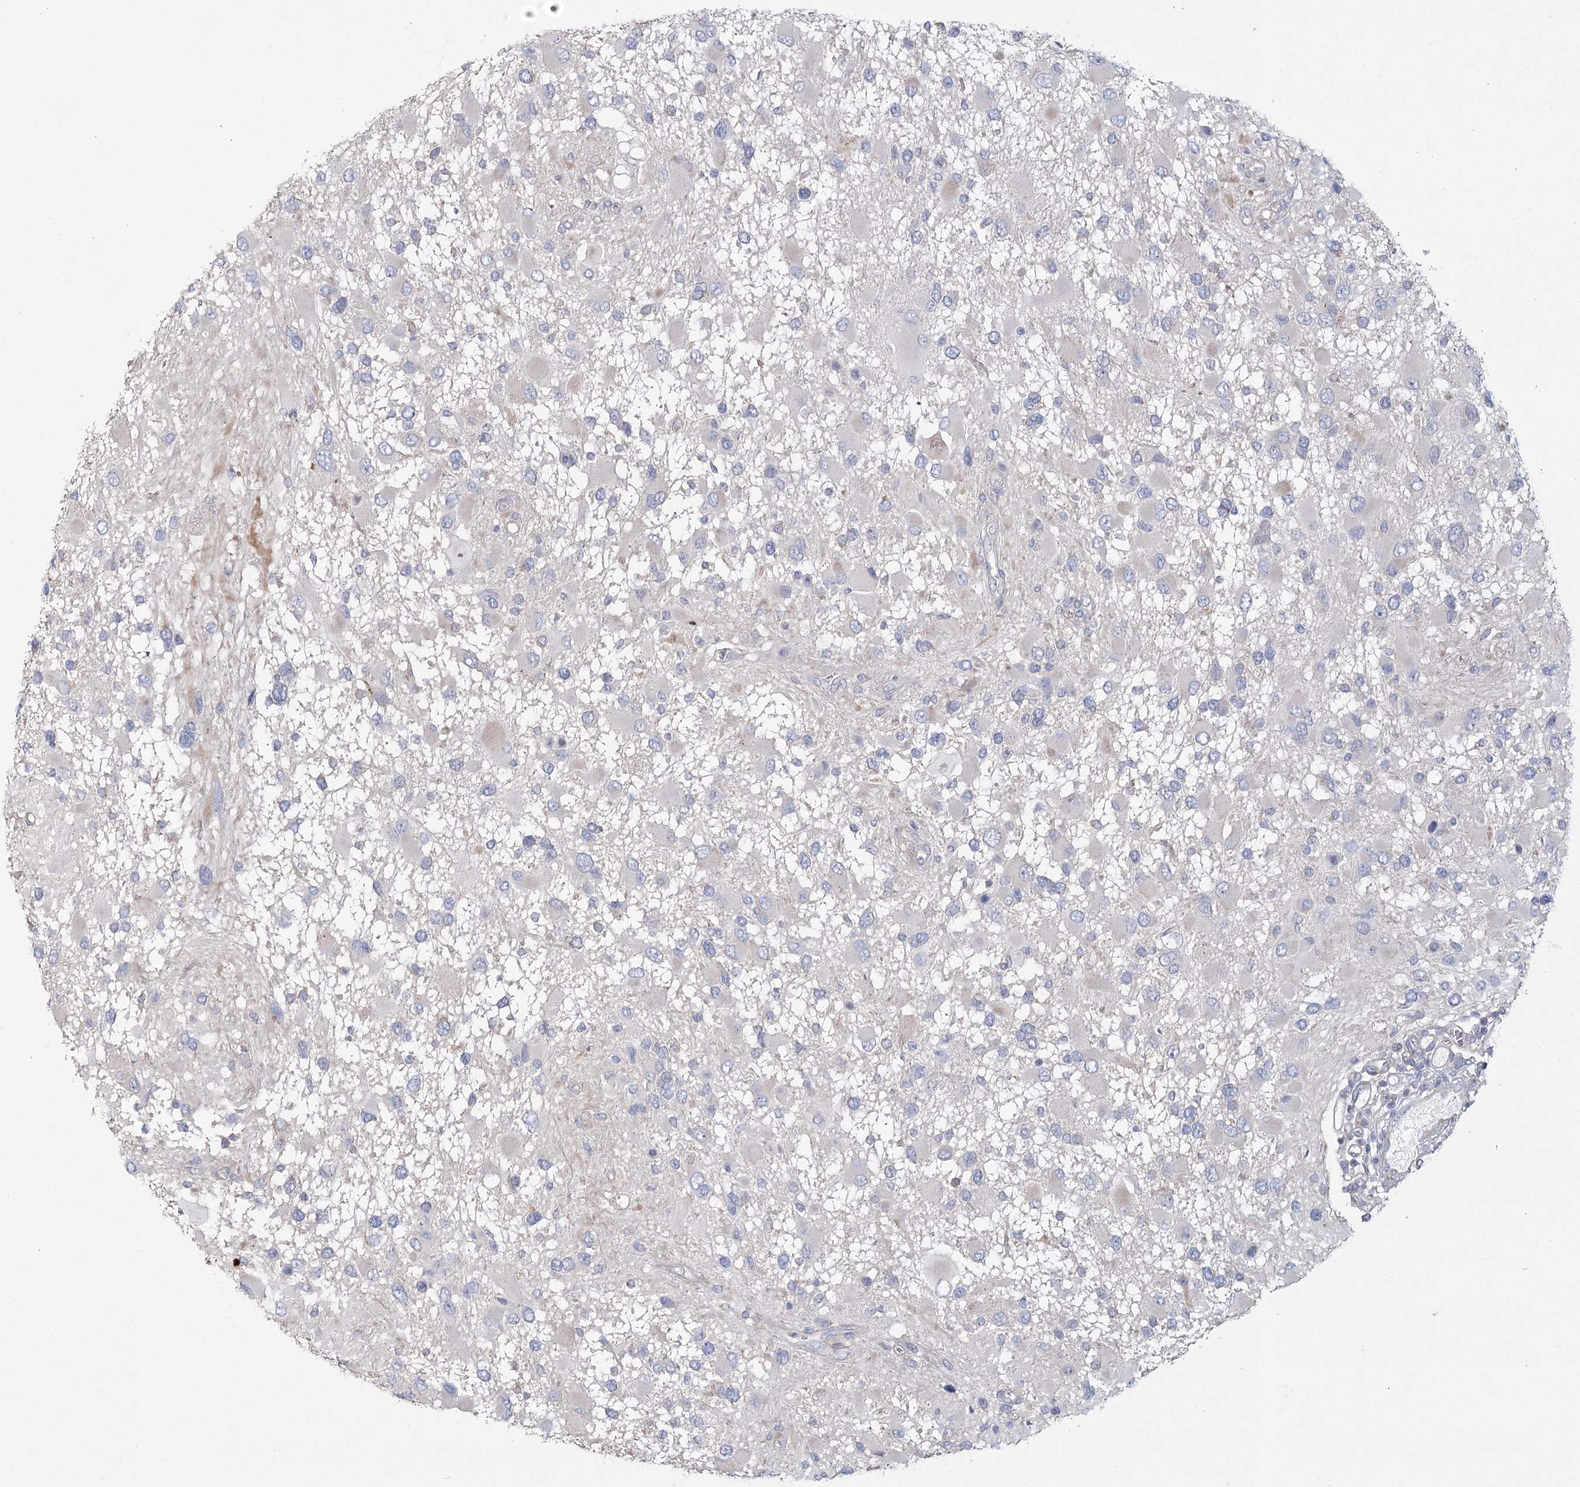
{"staining": {"intensity": "negative", "quantity": "none", "location": "none"}, "tissue": "glioma", "cell_type": "Tumor cells", "image_type": "cancer", "snomed": [{"axis": "morphology", "description": "Glioma, malignant, High grade"}, {"axis": "topography", "description": "Brain"}], "caption": "DAB immunohistochemical staining of human malignant high-grade glioma demonstrates no significant positivity in tumor cells. (DAB immunohistochemistry visualized using brightfield microscopy, high magnification).", "gene": "CNTLN", "patient": {"sex": "male", "age": 53}}